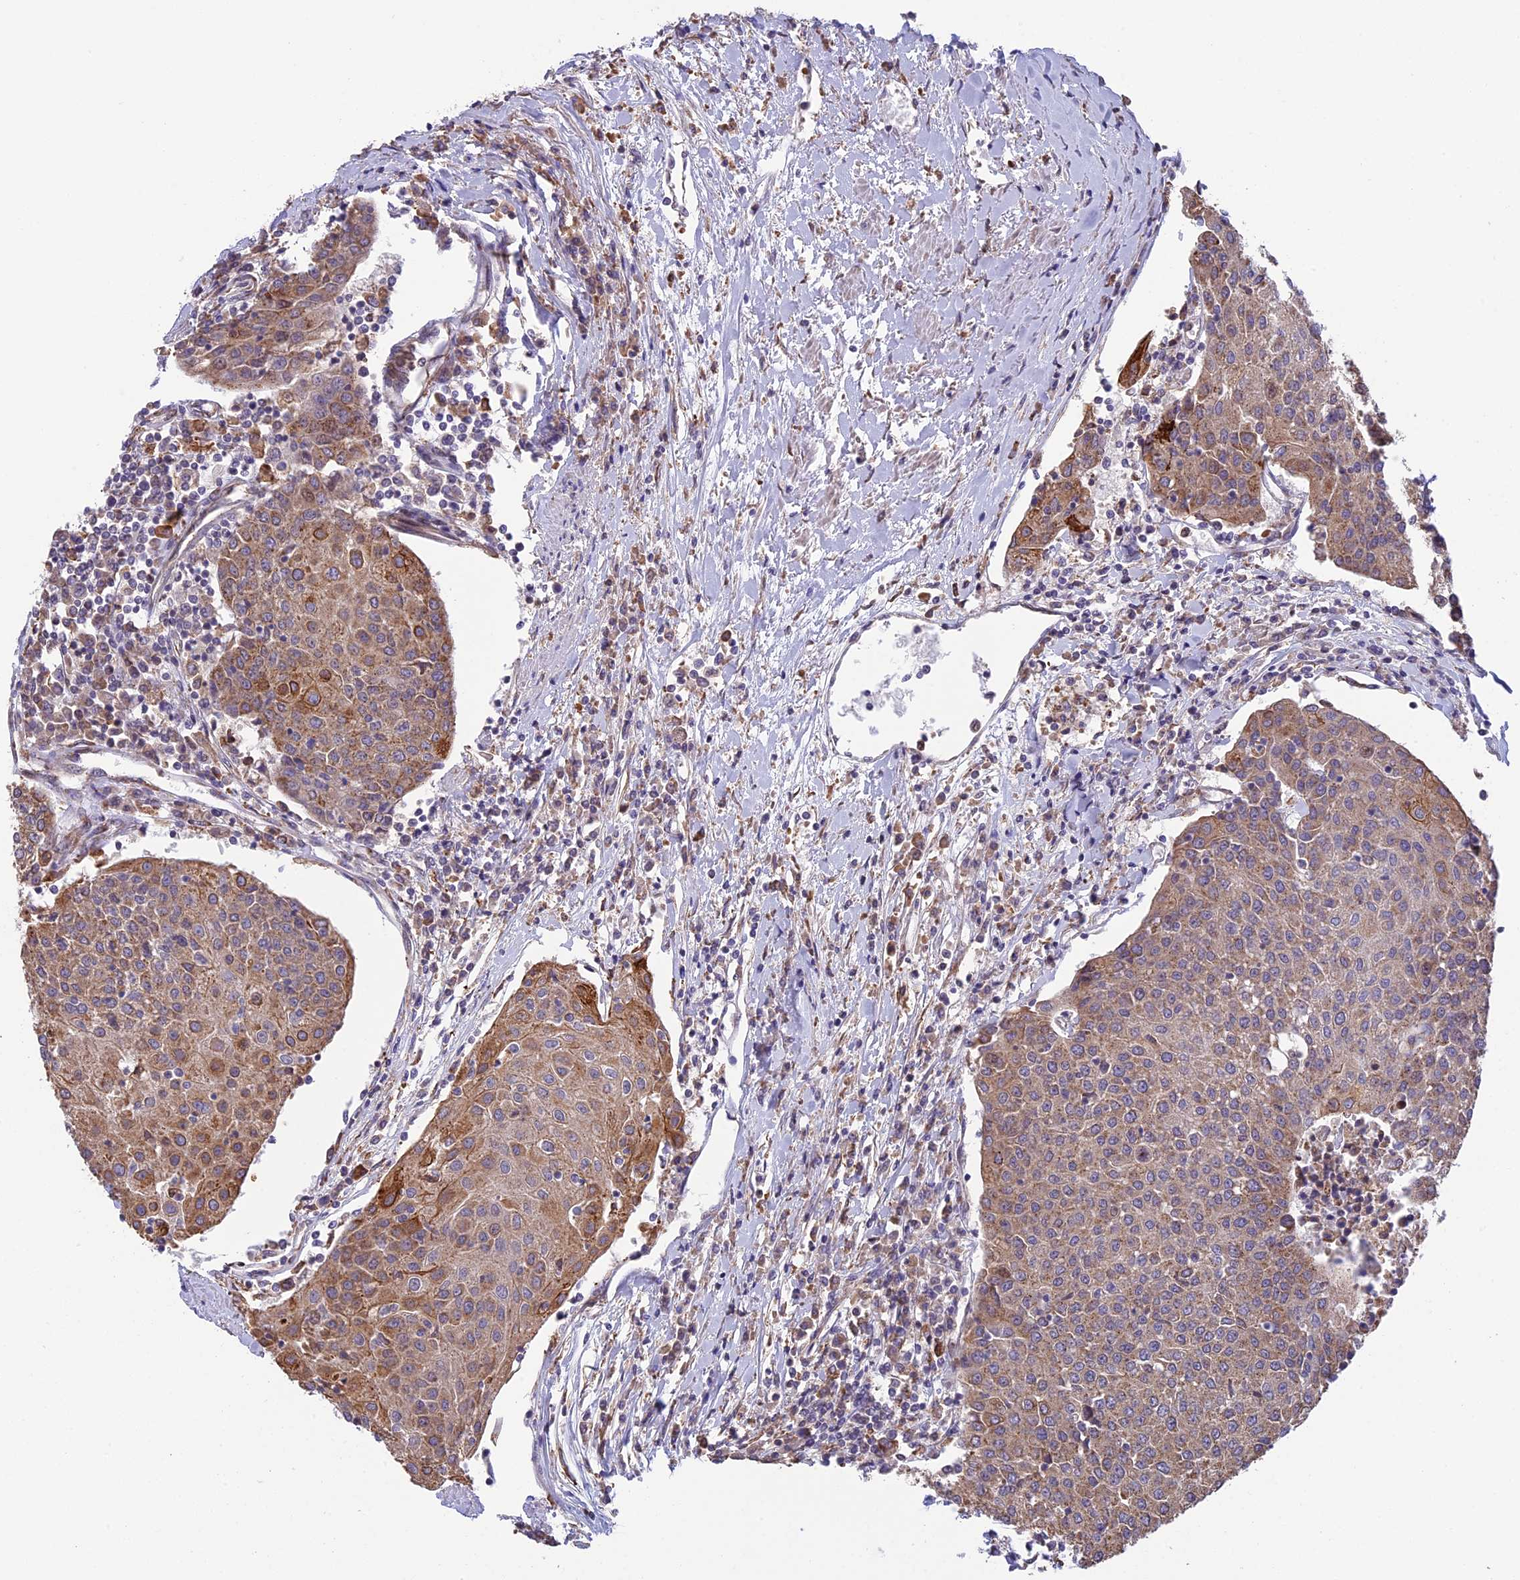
{"staining": {"intensity": "moderate", "quantity": ">75%", "location": "cytoplasmic/membranous"}, "tissue": "urothelial cancer", "cell_type": "Tumor cells", "image_type": "cancer", "snomed": [{"axis": "morphology", "description": "Urothelial carcinoma, High grade"}, {"axis": "topography", "description": "Urinary bladder"}], "caption": "Urothelial cancer stained with a brown dye demonstrates moderate cytoplasmic/membranous positive expression in about >75% of tumor cells.", "gene": "DMRTA2", "patient": {"sex": "female", "age": 85}}